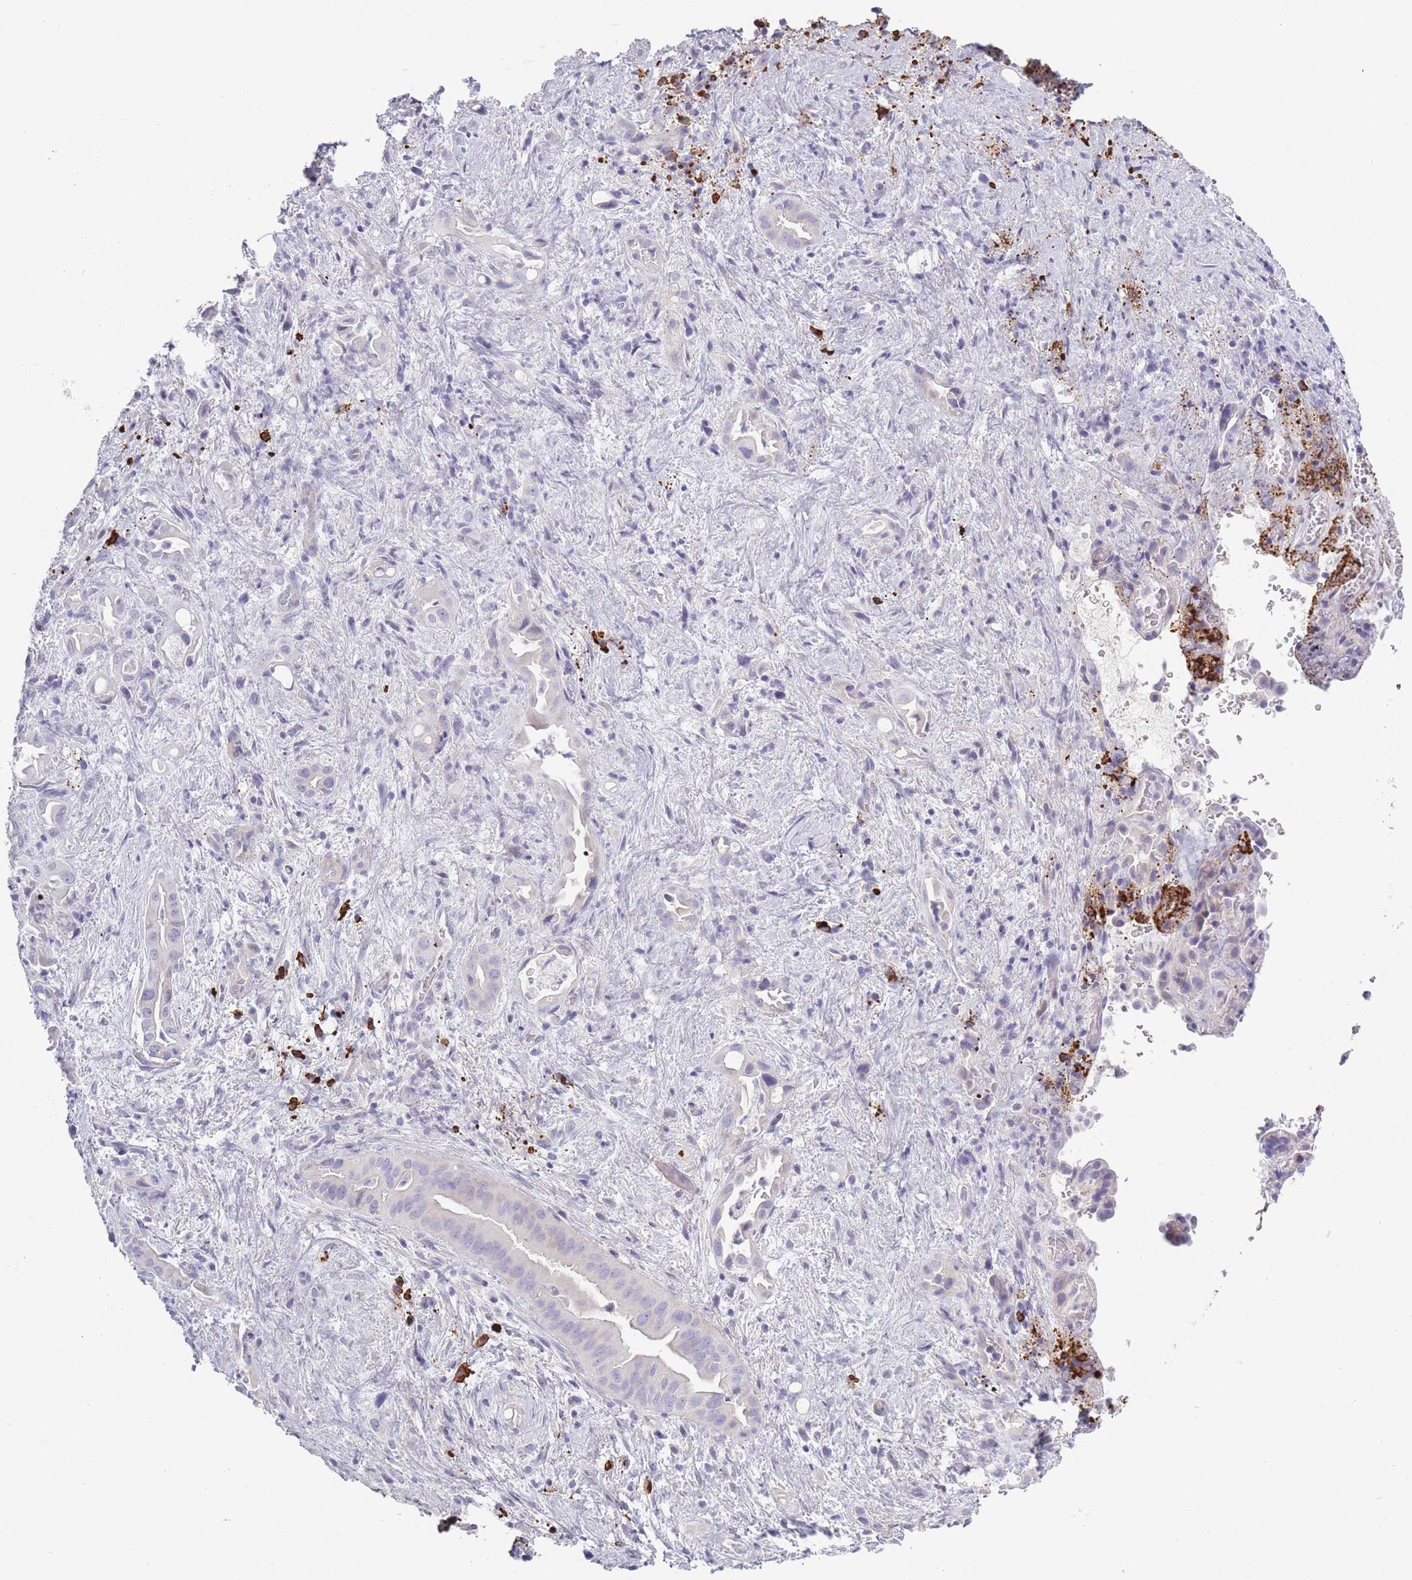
{"staining": {"intensity": "negative", "quantity": "none", "location": "none"}, "tissue": "liver cancer", "cell_type": "Tumor cells", "image_type": "cancer", "snomed": [{"axis": "morphology", "description": "Cholangiocarcinoma"}, {"axis": "topography", "description": "Liver"}], "caption": "A micrograph of liver cancer (cholangiocarcinoma) stained for a protein shows no brown staining in tumor cells.", "gene": "PLEKHG2", "patient": {"sex": "female", "age": 68}}